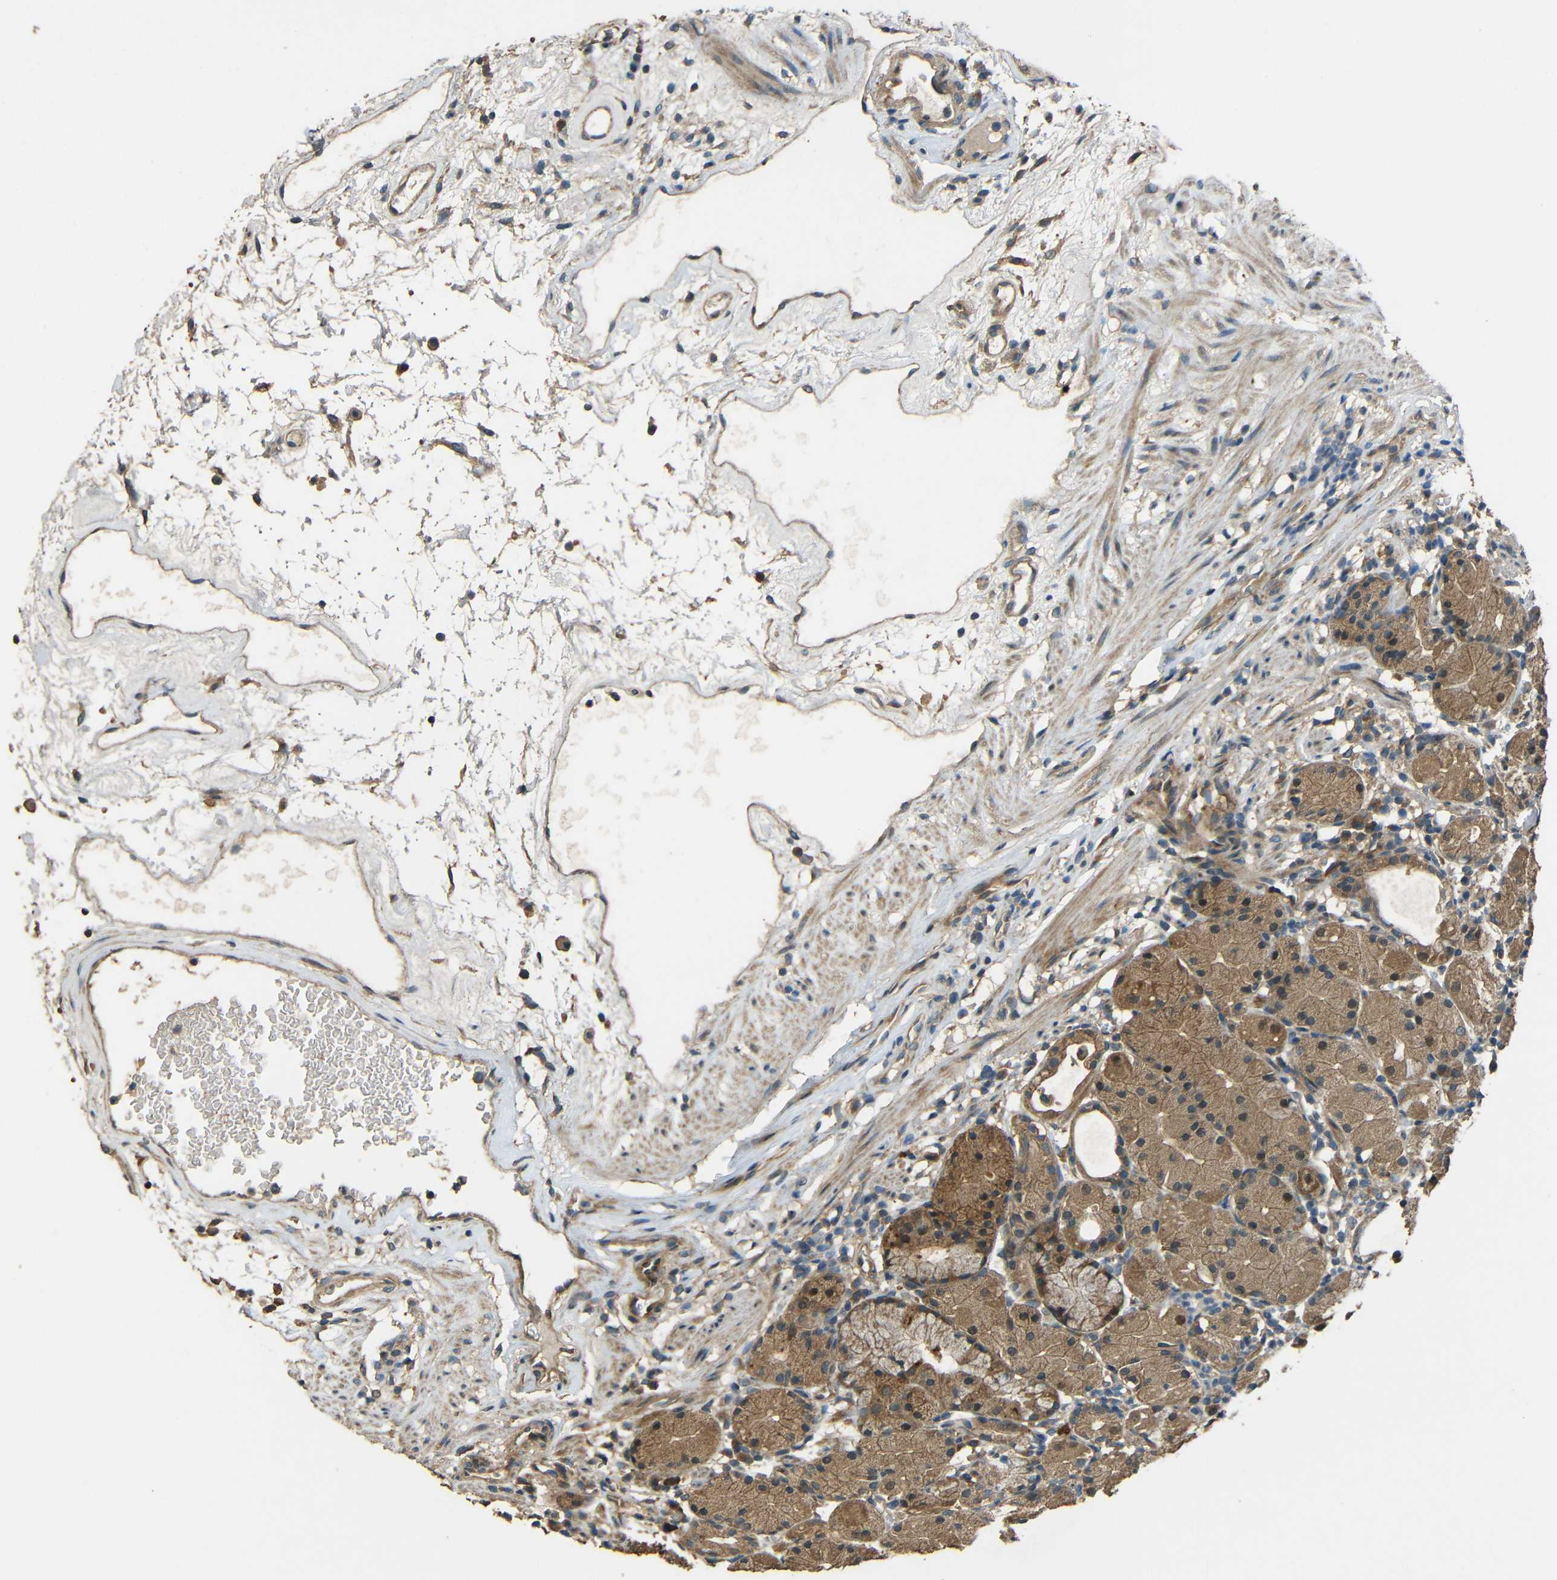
{"staining": {"intensity": "moderate", "quantity": ">75%", "location": "cytoplasmic/membranous"}, "tissue": "stomach", "cell_type": "Glandular cells", "image_type": "normal", "snomed": [{"axis": "morphology", "description": "Normal tissue, NOS"}, {"axis": "topography", "description": "Stomach"}, {"axis": "topography", "description": "Stomach, lower"}], "caption": "Immunohistochemical staining of benign stomach demonstrates moderate cytoplasmic/membranous protein staining in about >75% of glandular cells. The staining is performed using DAB brown chromogen to label protein expression. The nuclei are counter-stained blue using hematoxylin.", "gene": "ACACA", "patient": {"sex": "female", "age": 75}}